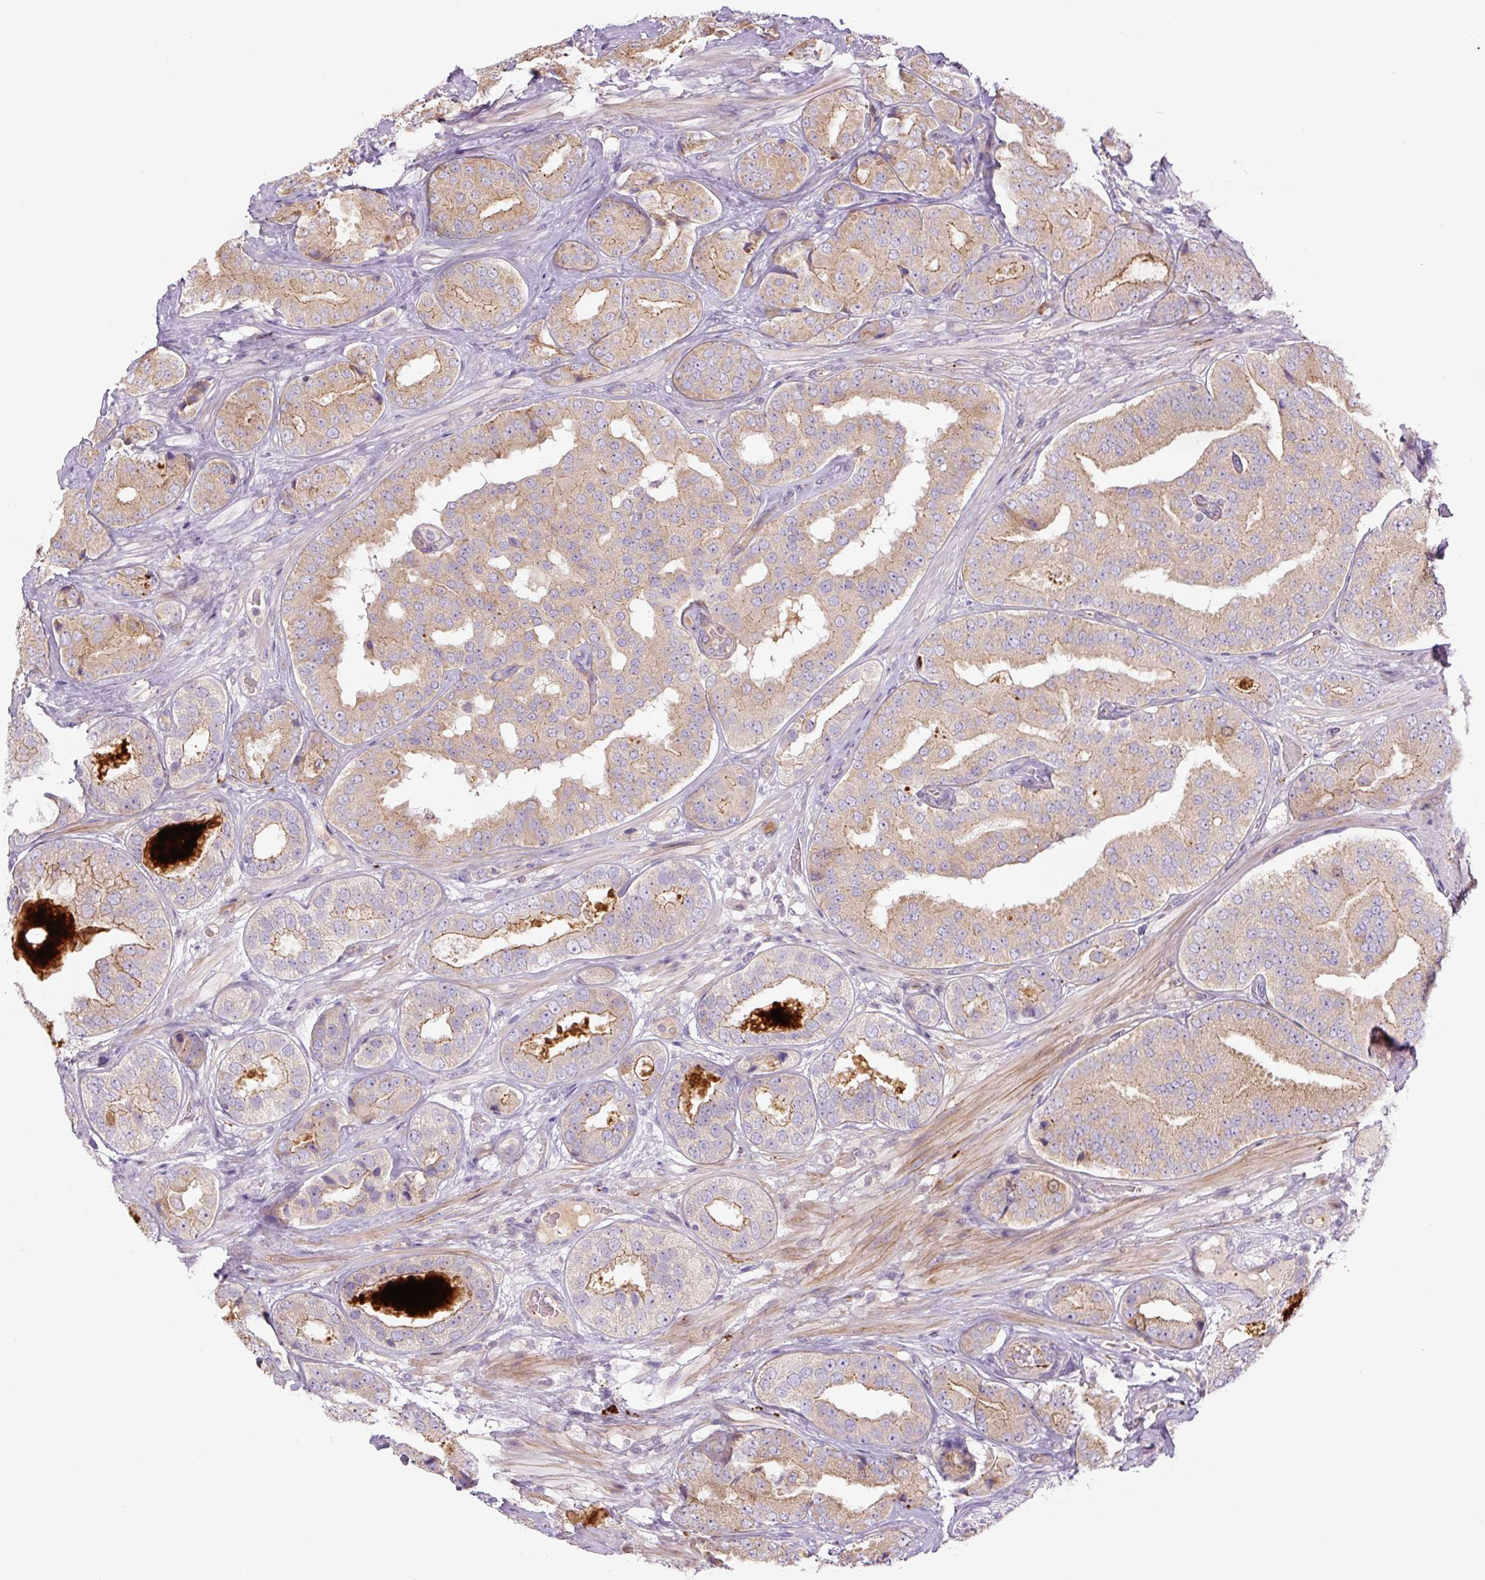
{"staining": {"intensity": "moderate", "quantity": "<25%", "location": "cytoplasmic/membranous"}, "tissue": "prostate cancer", "cell_type": "Tumor cells", "image_type": "cancer", "snomed": [{"axis": "morphology", "description": "Adenocarcinoma, High grade"}, {"axis": "topography", "description": "Prostate"}], "caption": "Tumor cells show low levels of moderate cytoplasmic/membranous expression in approximately <25% of cells in human high-grade adenocarcinoma (prostate).", "gene": "CCNI2", "patient": {"sex": "male", "age": 63}}